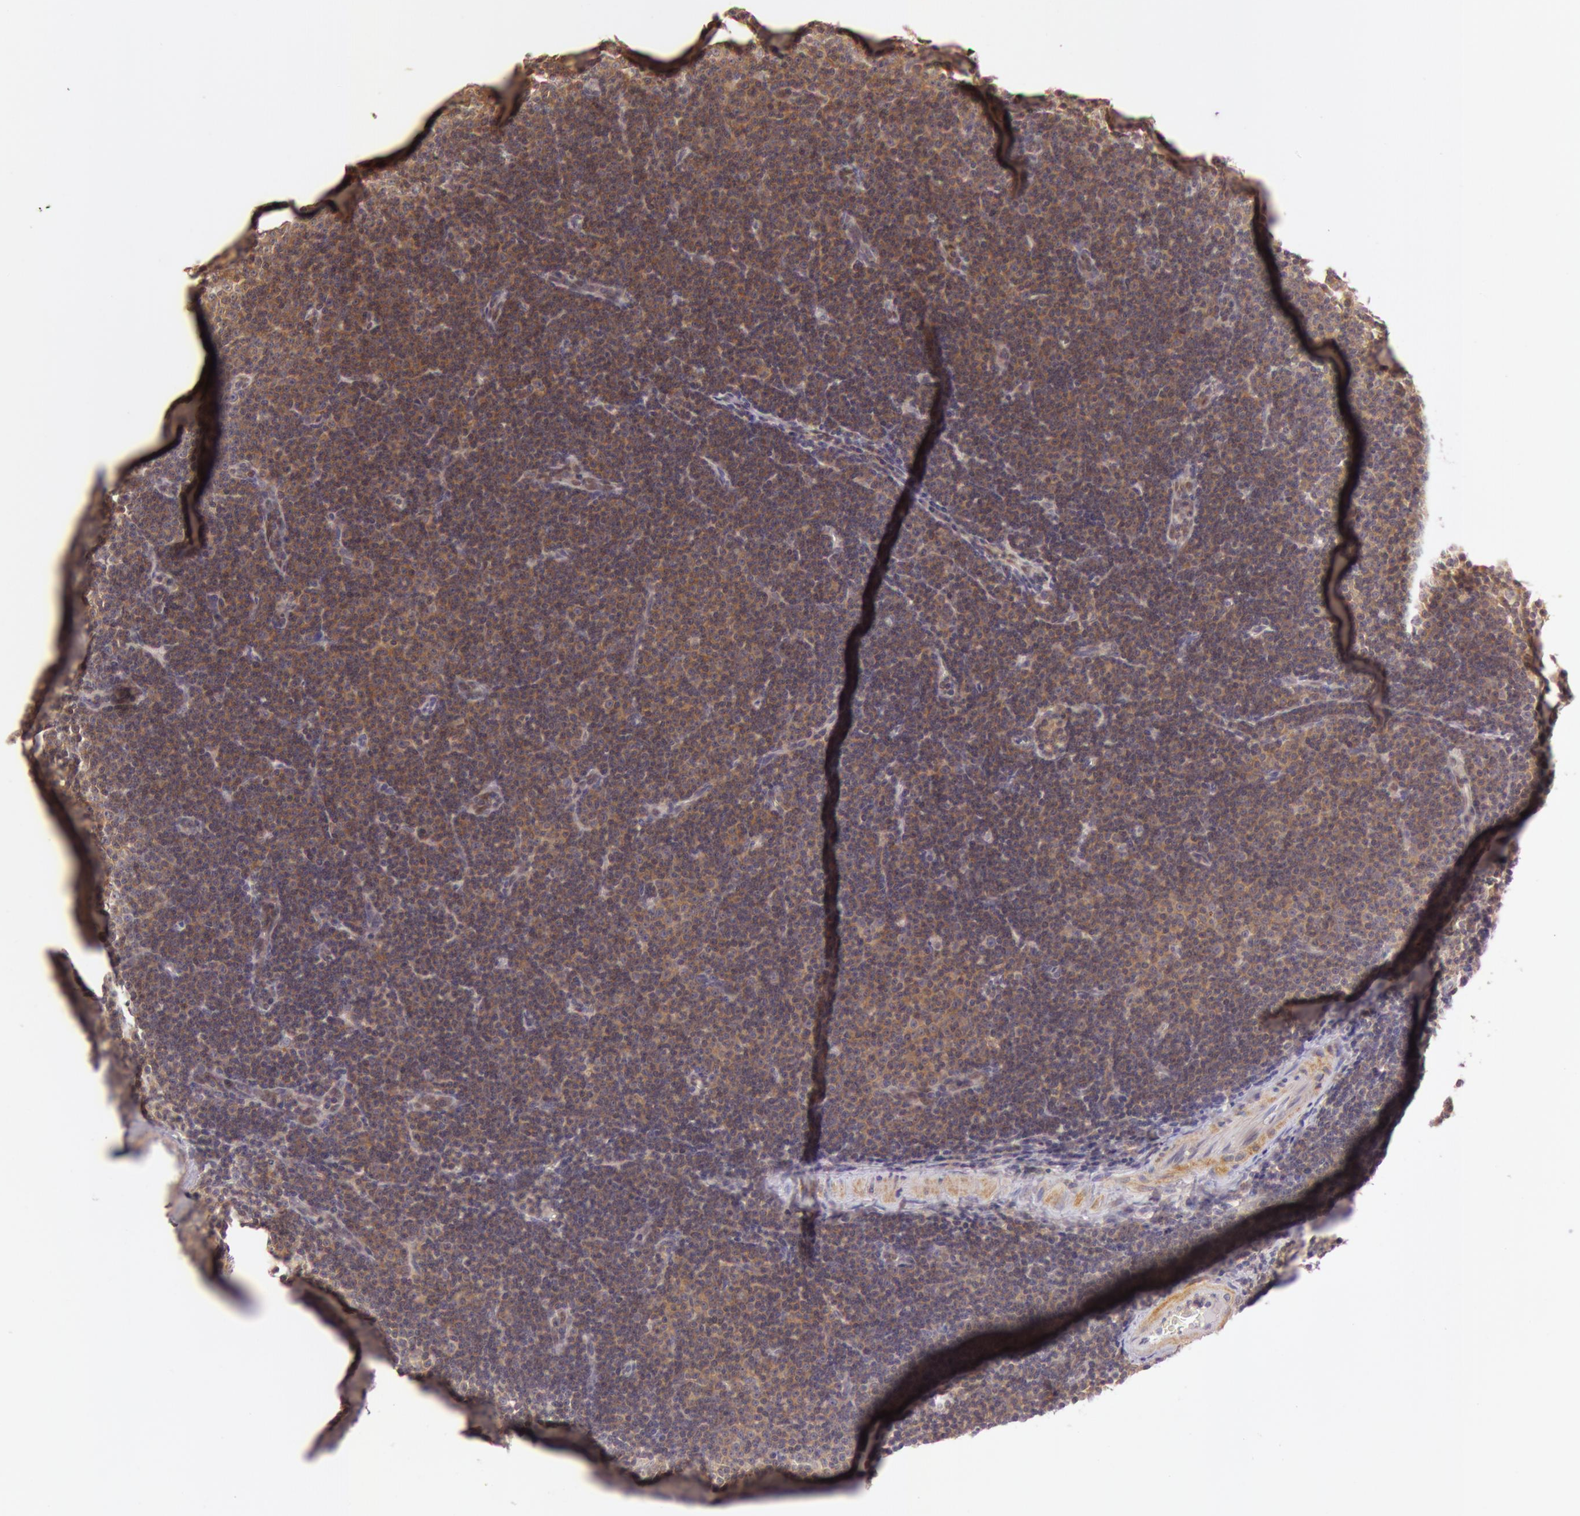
{"staining": {"intensity": "moderate", "quantity": ">75%", "location": "cytoplasmic/membranous"}, "tissue": "lymphoma", "cell_type": "Tumor cells", "image_type": "cancer", "snomed": [{"axis": "morphology", "description": "Malignant lymphoma, non-Hodgkin's type, Low grade"}, {"axis": "topography", "description": "Lymph node"}], "caption": "Brown immunohistochemical staining in human lymphoma demonstrates moderate cytoplasmic/membranous expression in about >75% of tumor cells.", "gene": "ATG2B", "patient": {"sex": "male", "age": 57}}